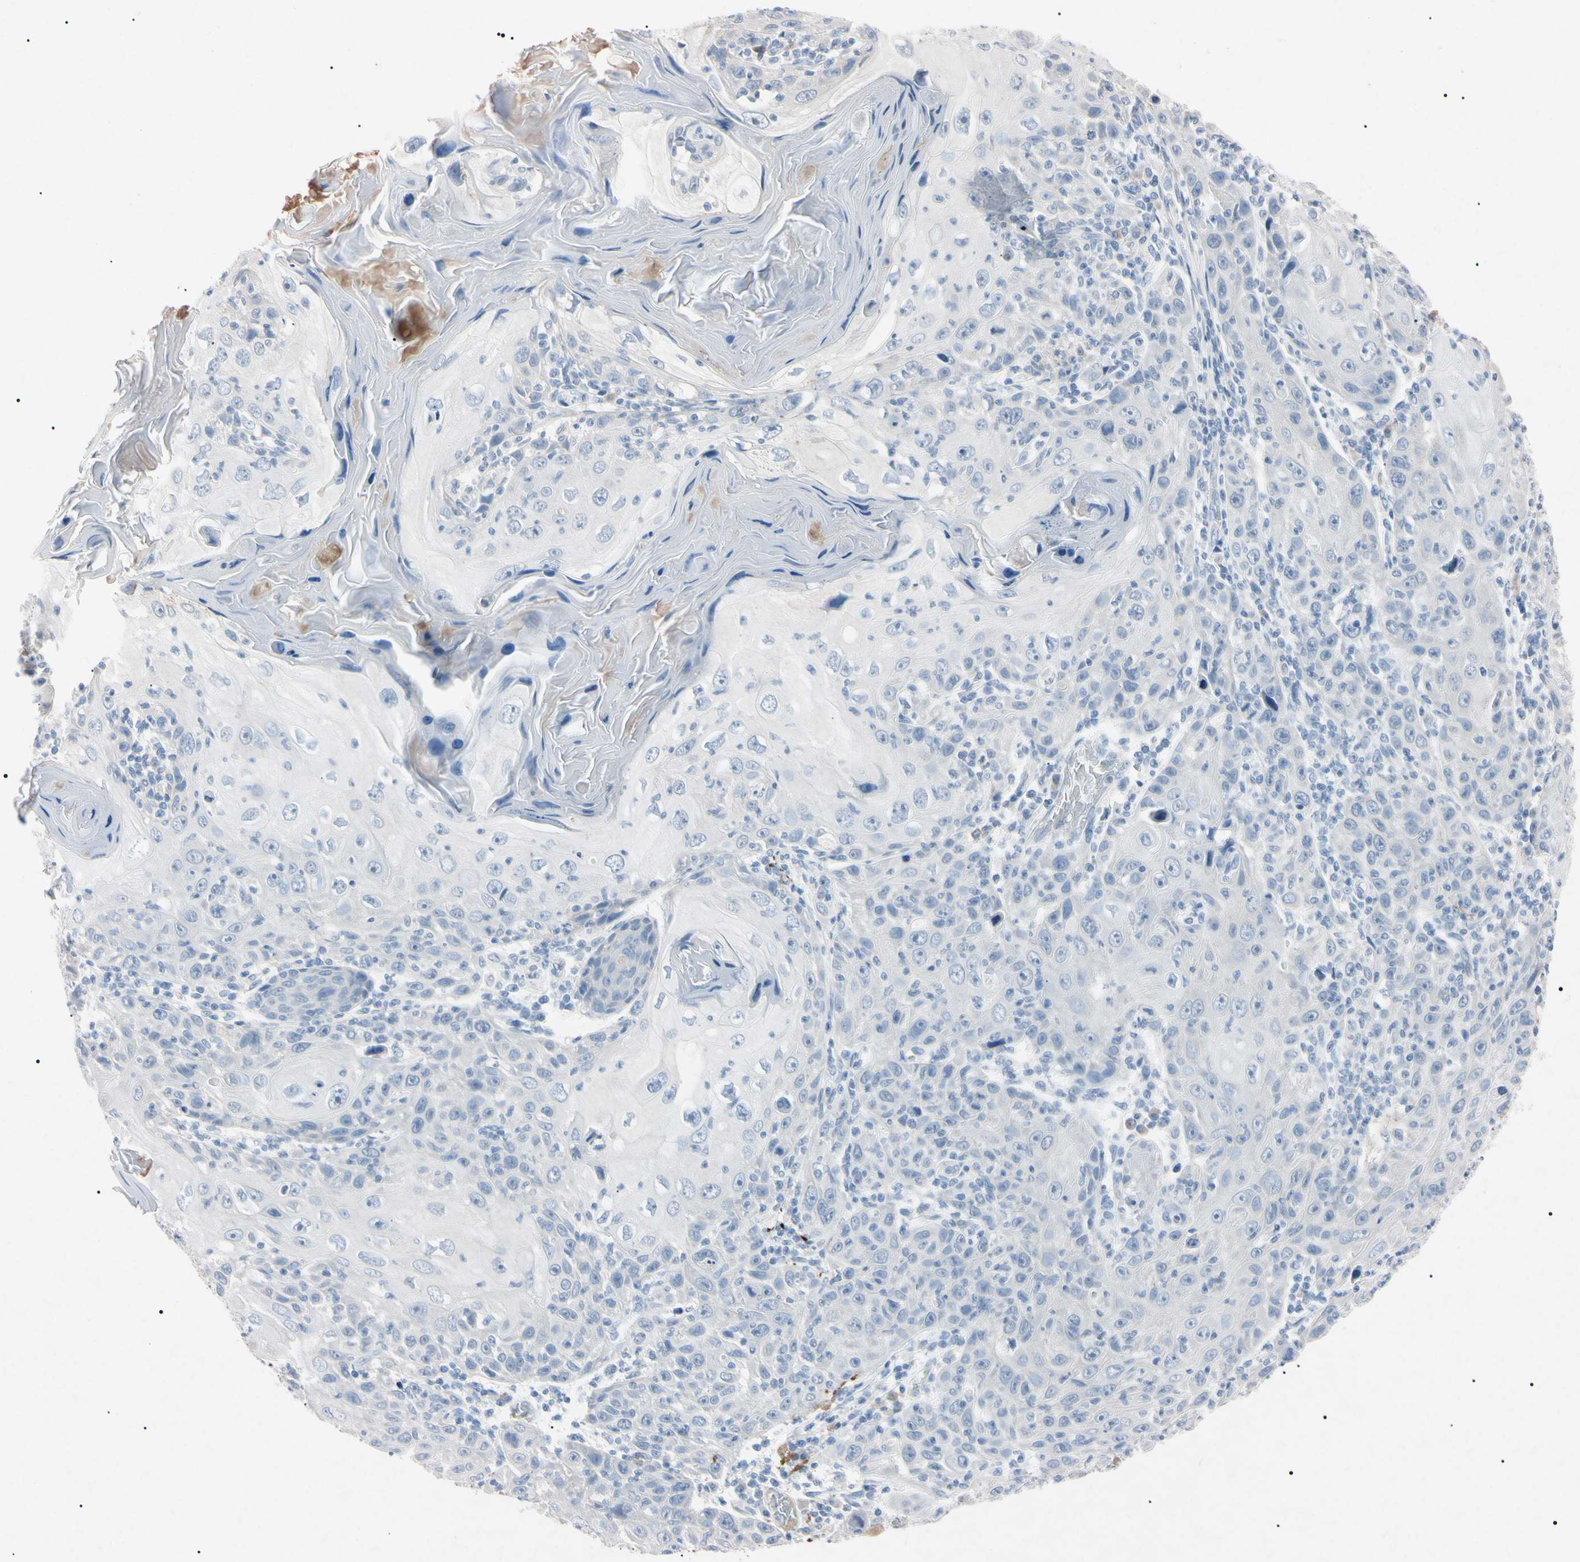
{"staining": {"intensity": "negative", "quantity": "none", "location": "none"}, "tissue": "skin cancer", "cell_type": "Tumor cells", "image_type": "cancer", "snomed": [{"axis": "morphology", "description": "Squamous cell carcinoma, NOS"}, {"axis": "topography", "description": "Skin"}], "caption": "Immunohistochemistry (IHC) micrograph of neoplastic tissue: human skin squamous cell carcinoma stained with DAB (3,3'-diaminobenzidine) exhibits no significant protein staining in tumor cells.", "gene": "ELN", "patient": {"sex": "female", "age": 88}}